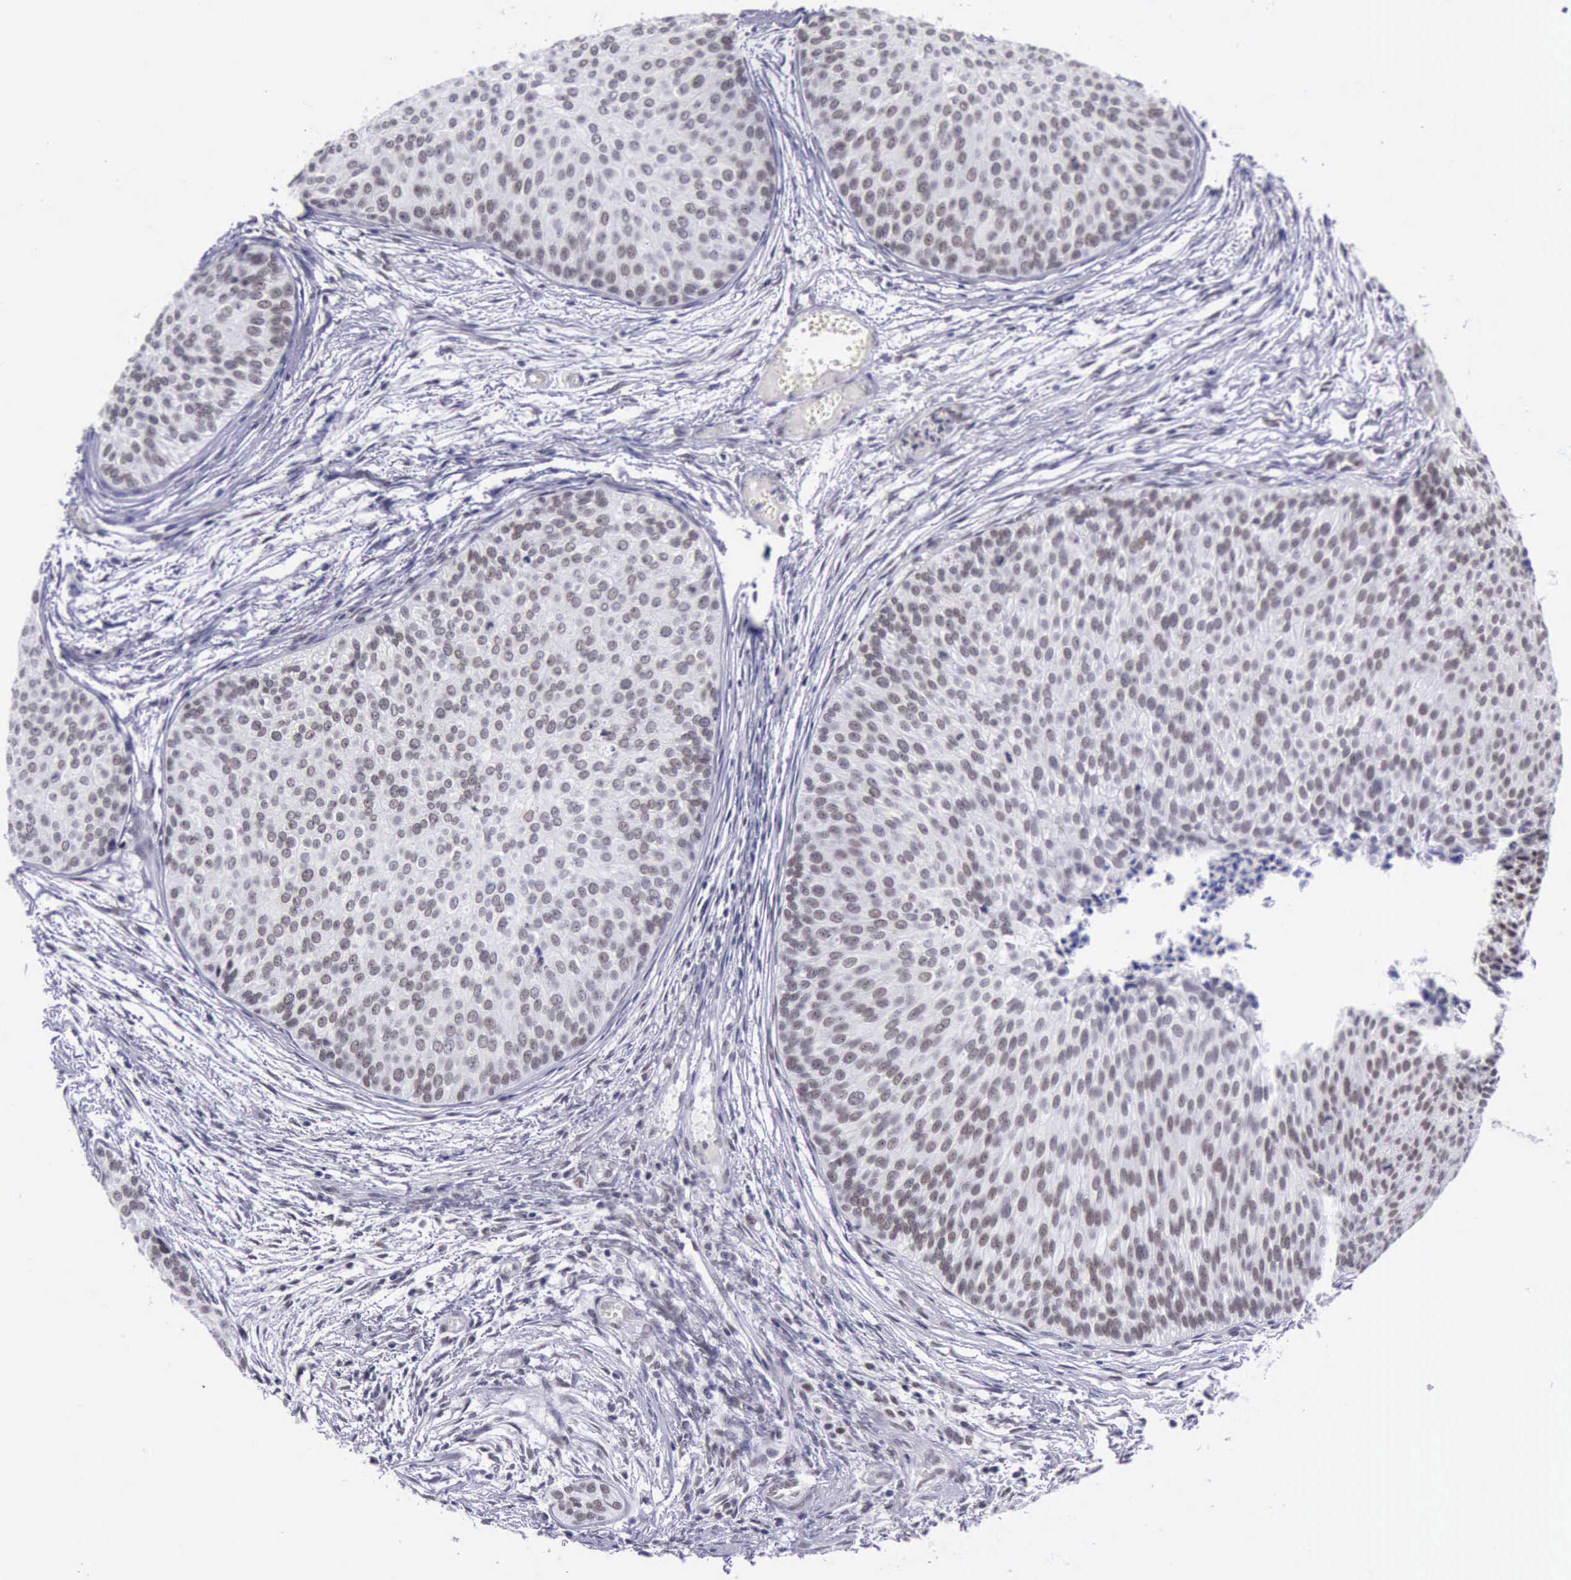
{"staining": {"intensity": "weak", "quantity": "25%-75%", "location": "nuclear"}, "tissue": "urothelial cancer", "cell_type": "Tumor cells", "image_type": "cancer", "snomed": [{"axis": "morphology", "description": "Urothelial carcinoma, Low grade"}, {"axis": "topography", "description": "Urinary bladder"}], "caption": "Protein analysis of urothelial carcinoma (low-grade) tissue demonstrates weak nuclear positivity in about 25%-75% of tumor cells. The staining is performed using DAB (3,3'-diaminobenzidine) brown chromogen to label protein expression. The nuclei are counter-stained blue using hematoxylin.", "gene": "EP300", "patient": {"sex": "male", "age": 84}}